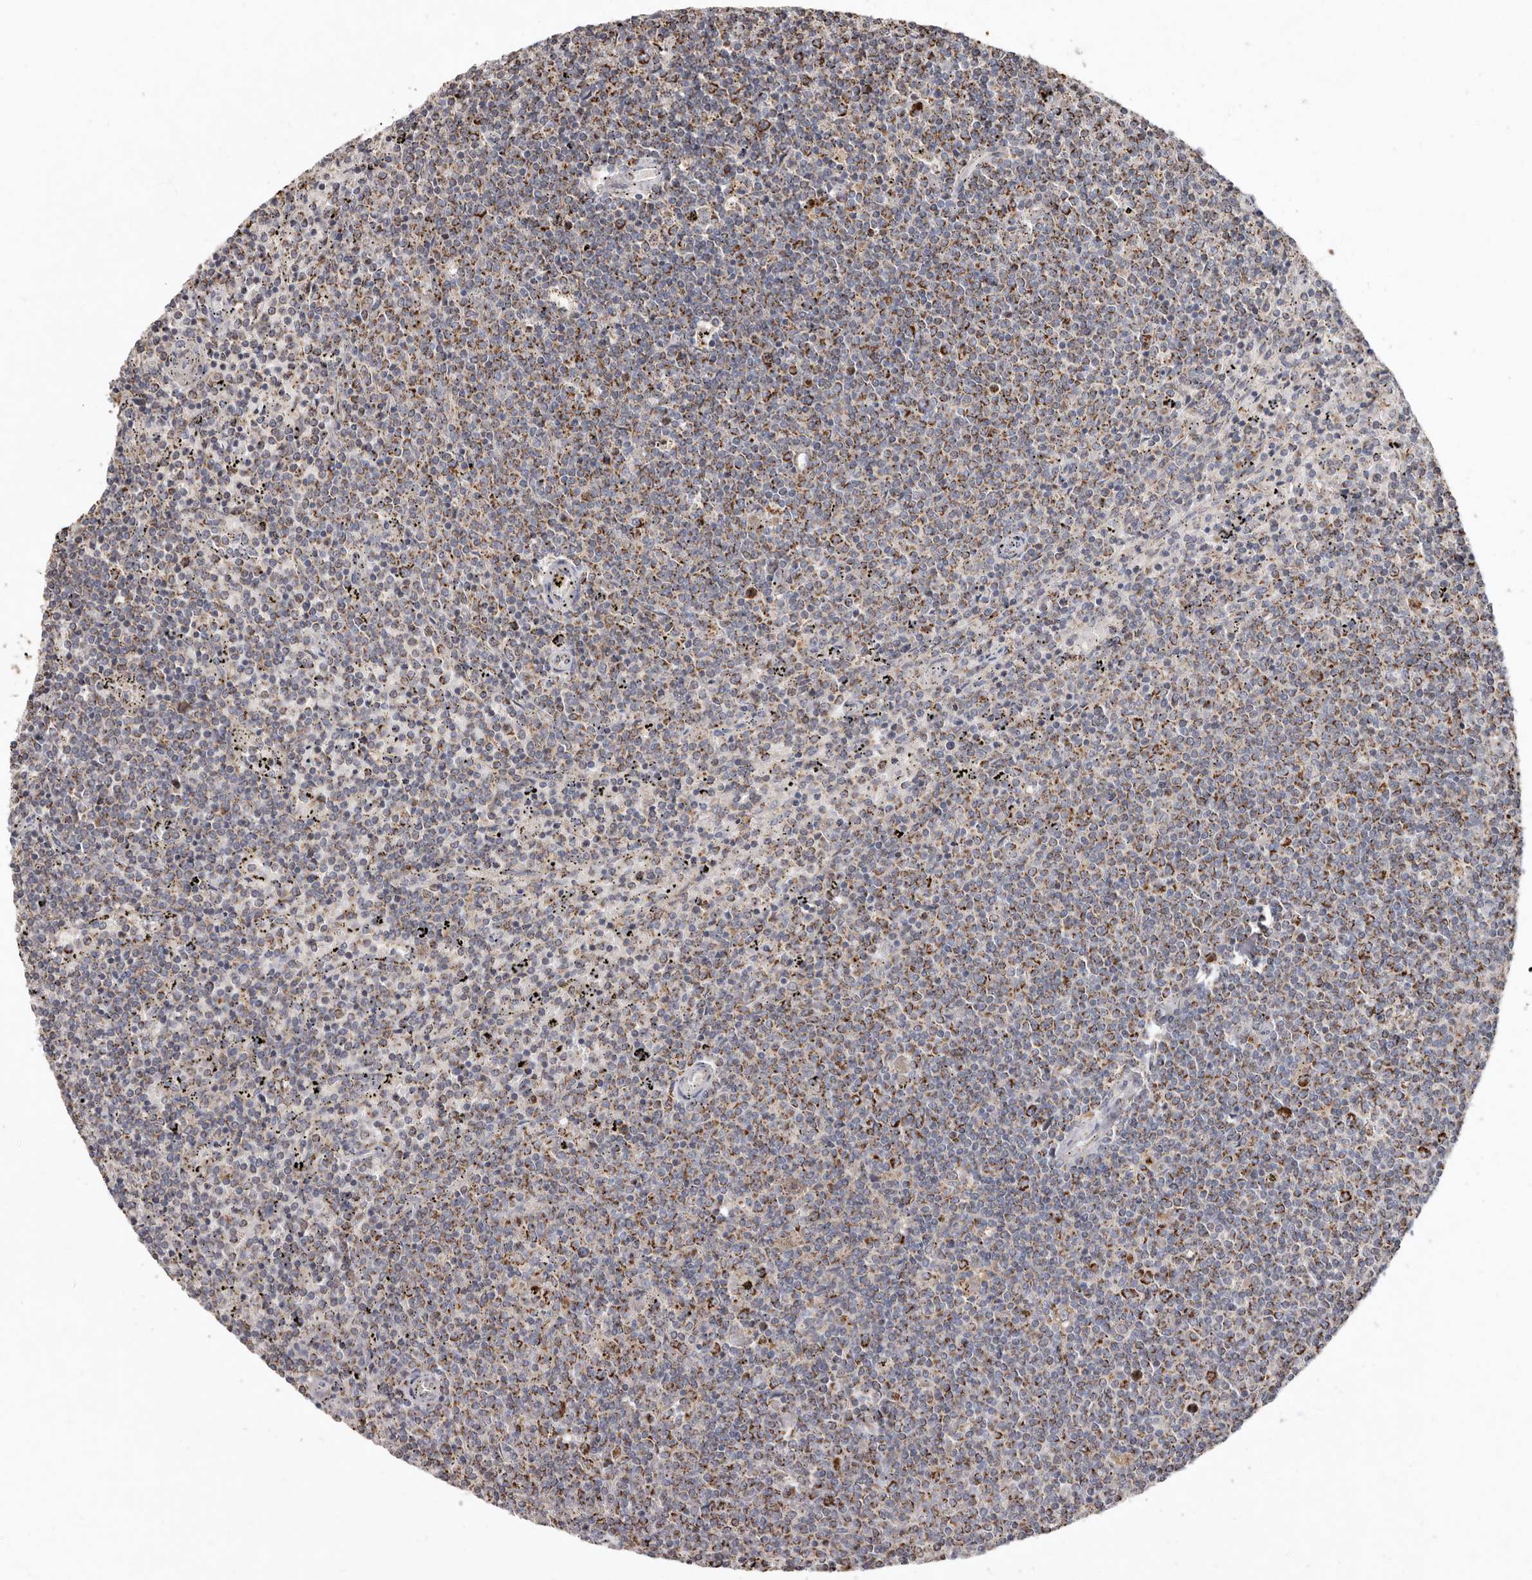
{"staining": {"intensity": "moderate", "quantity": ">75%", "location": "cytoplasmic/membranous"}, "tissue": "lymphoma", "cell_type": "Tumor cells", "image_type": "cancer", "snomed": [{"axis": "morphology", "description": "Malignant lymphoma, non-Hodgkin's type, Low grade"}, {"axis": "topography", "description": "Spleen"}], "caption": "This is a photomicrograph of immunohistochemistry (IHC) staining of low-grade malignant lymphoma, non-Hodgkin's type, which shows moderate positivity in the cytoplasmic/membranous of tumor cells.", "gene": "KIF26B", "patient": {"sex": "female", "age": 50}}